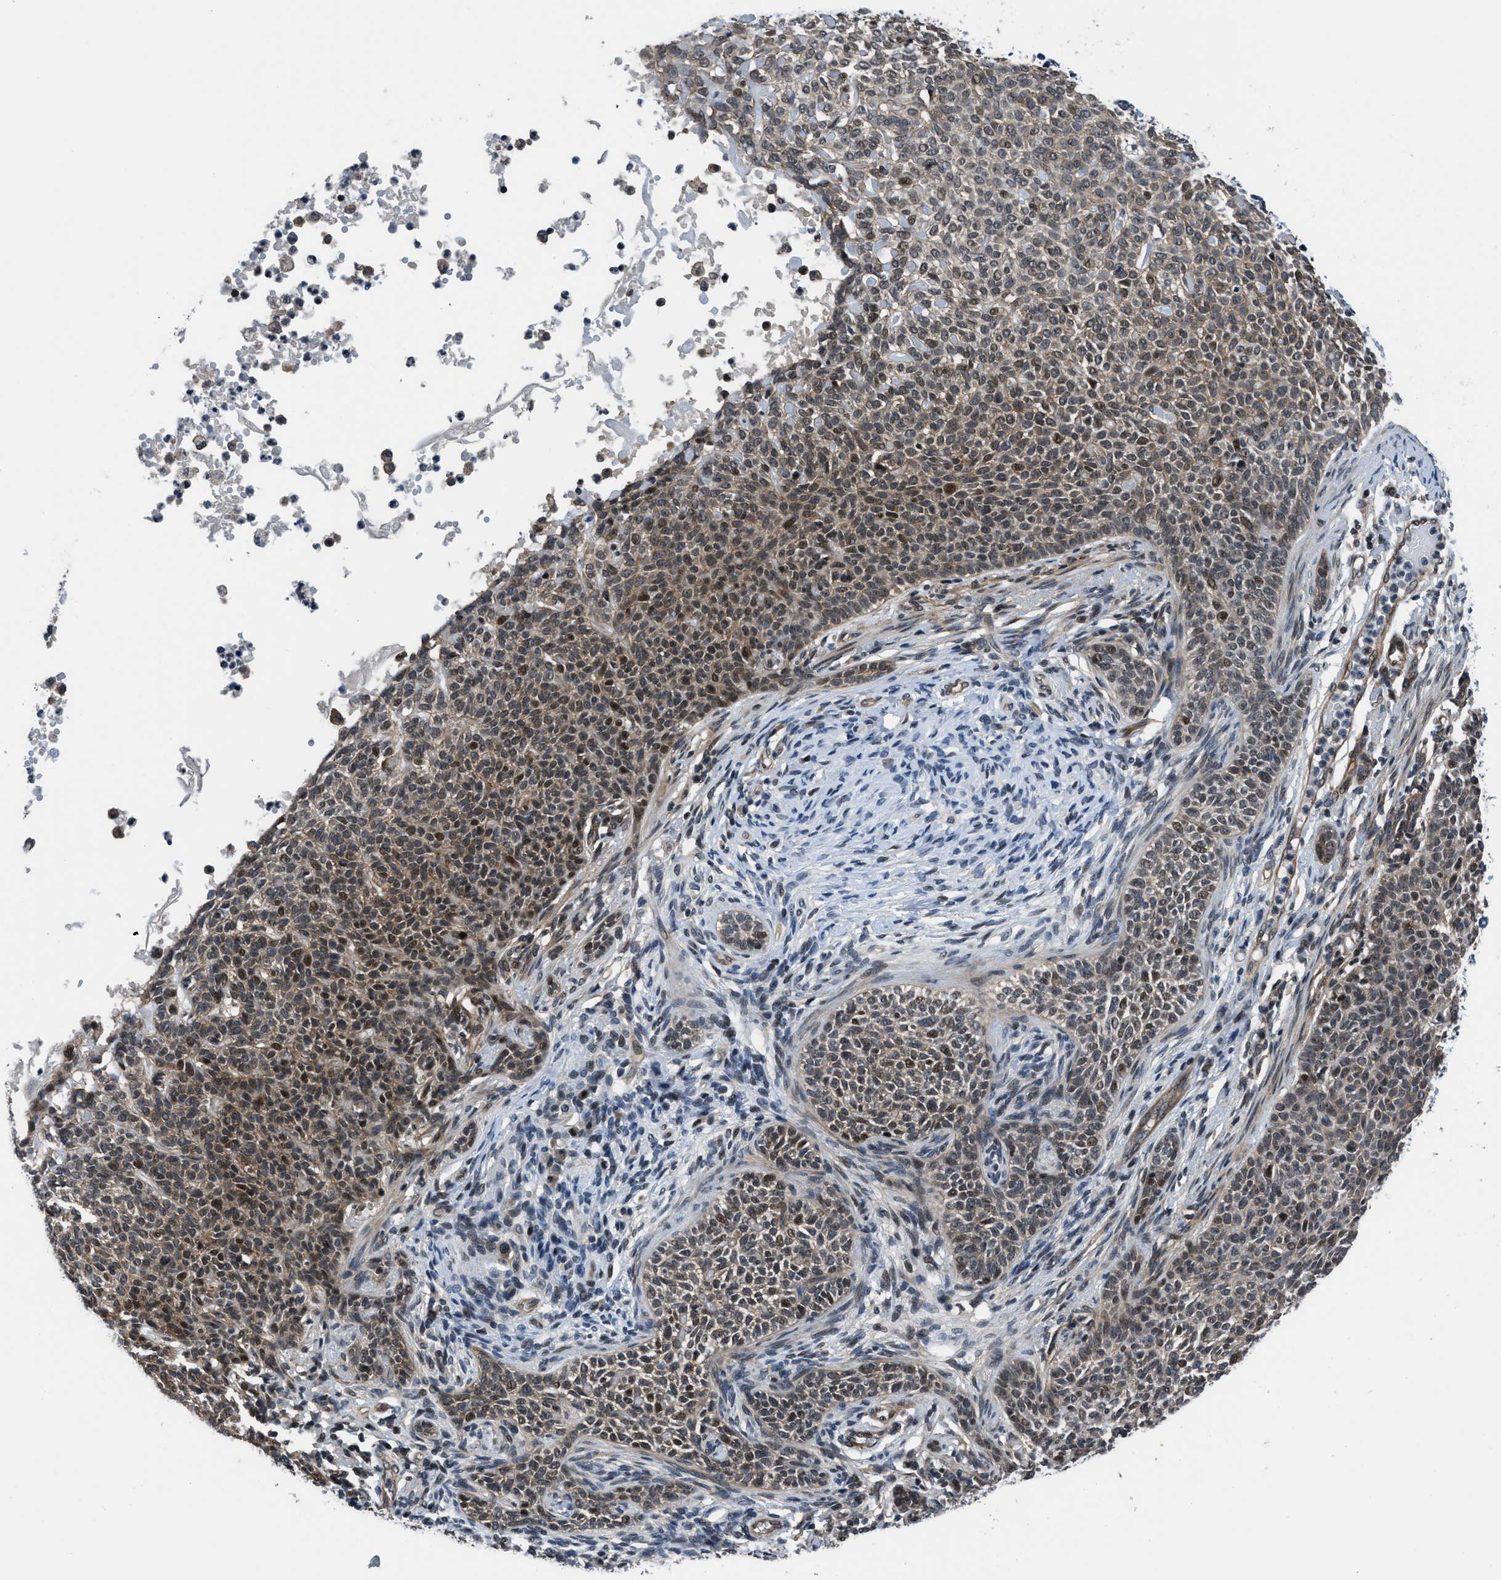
{"staining": {"intensity": "moderate", "quantity": ">75%", "location": "cytoplasmic/membranous,nuclear"}, "tissue": "skin cancer", "cell_type": "Tumor cells", "image_type": "cancer", "snomed": [{"axis": "morphology", "description": "Normal tissue, NOS"}, {"axis": "morphology", "description": "Basal cell carcinoma"}, {"axis": "topography", "description": "Skin"}], "caption": "Skin cancer (basal cell carcinoma) stained with a protein marker demonstrates moderate staining in tumor cells.", "gene": "SETD5", "patient": {"sex": "male", "age": 87}}